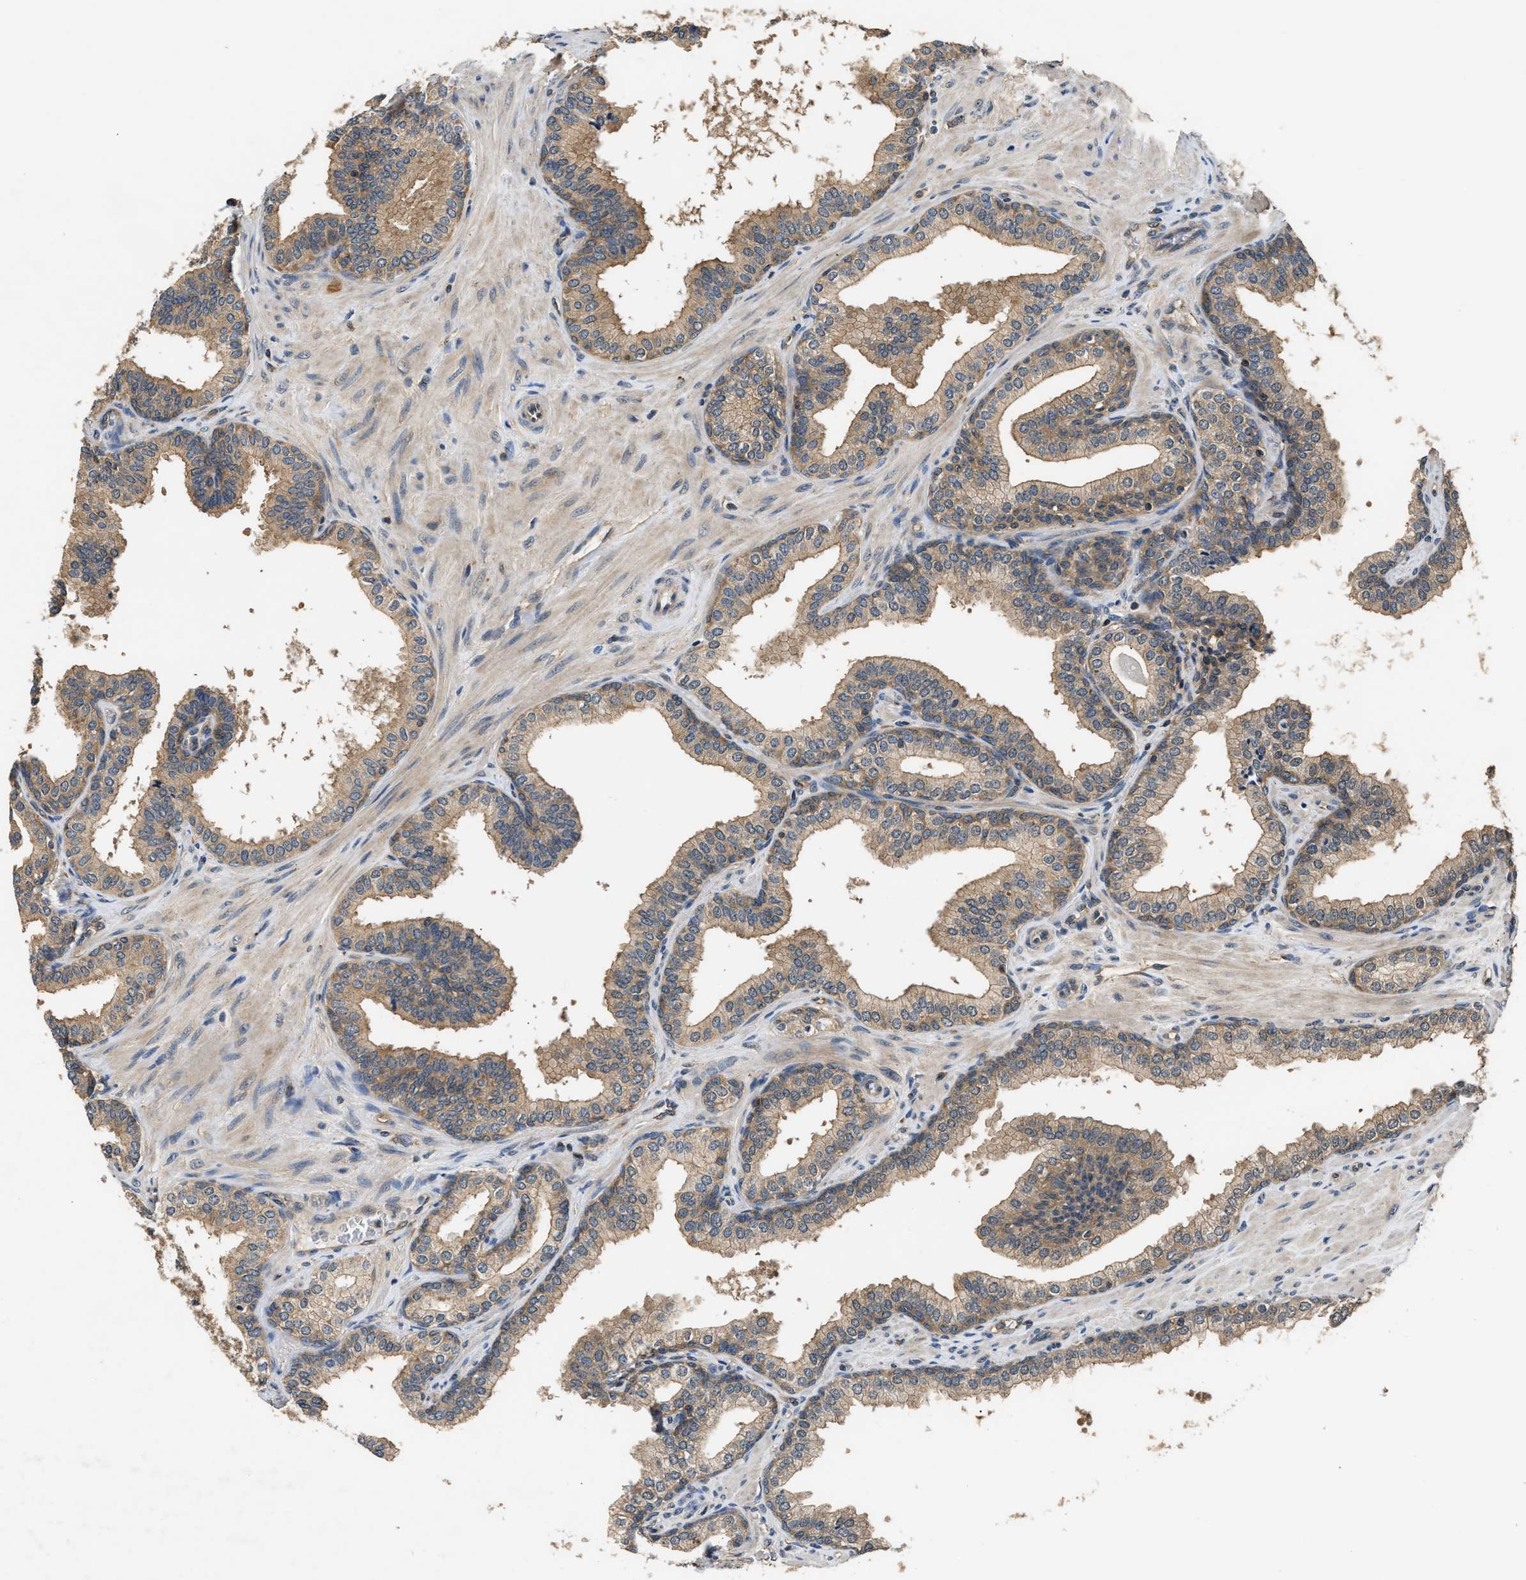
{"staining": {"intensity": "moderate", "quantity": ">75%", "location": "cytoplasmic/membranous"}, "tissue": "prostate cancer", "cell_type": "Tumor cells", "image_type": "cancer", "snomed": [{"axis": "morphology", "description": "Adenocarcinoma, High grade"}, {"axis": "topography", "description": "Prostate"}], "caption": "A photomicrograph showing moderate cytoplasmic/membranous positivity in about >75% of tumor cells in prostate cancer (adenocarcinoma (high-grade)), as visualized by brown immunohistochemical staining.", "gene": "DNAJC2", "patient": {"sex": "male", "age": 52}}